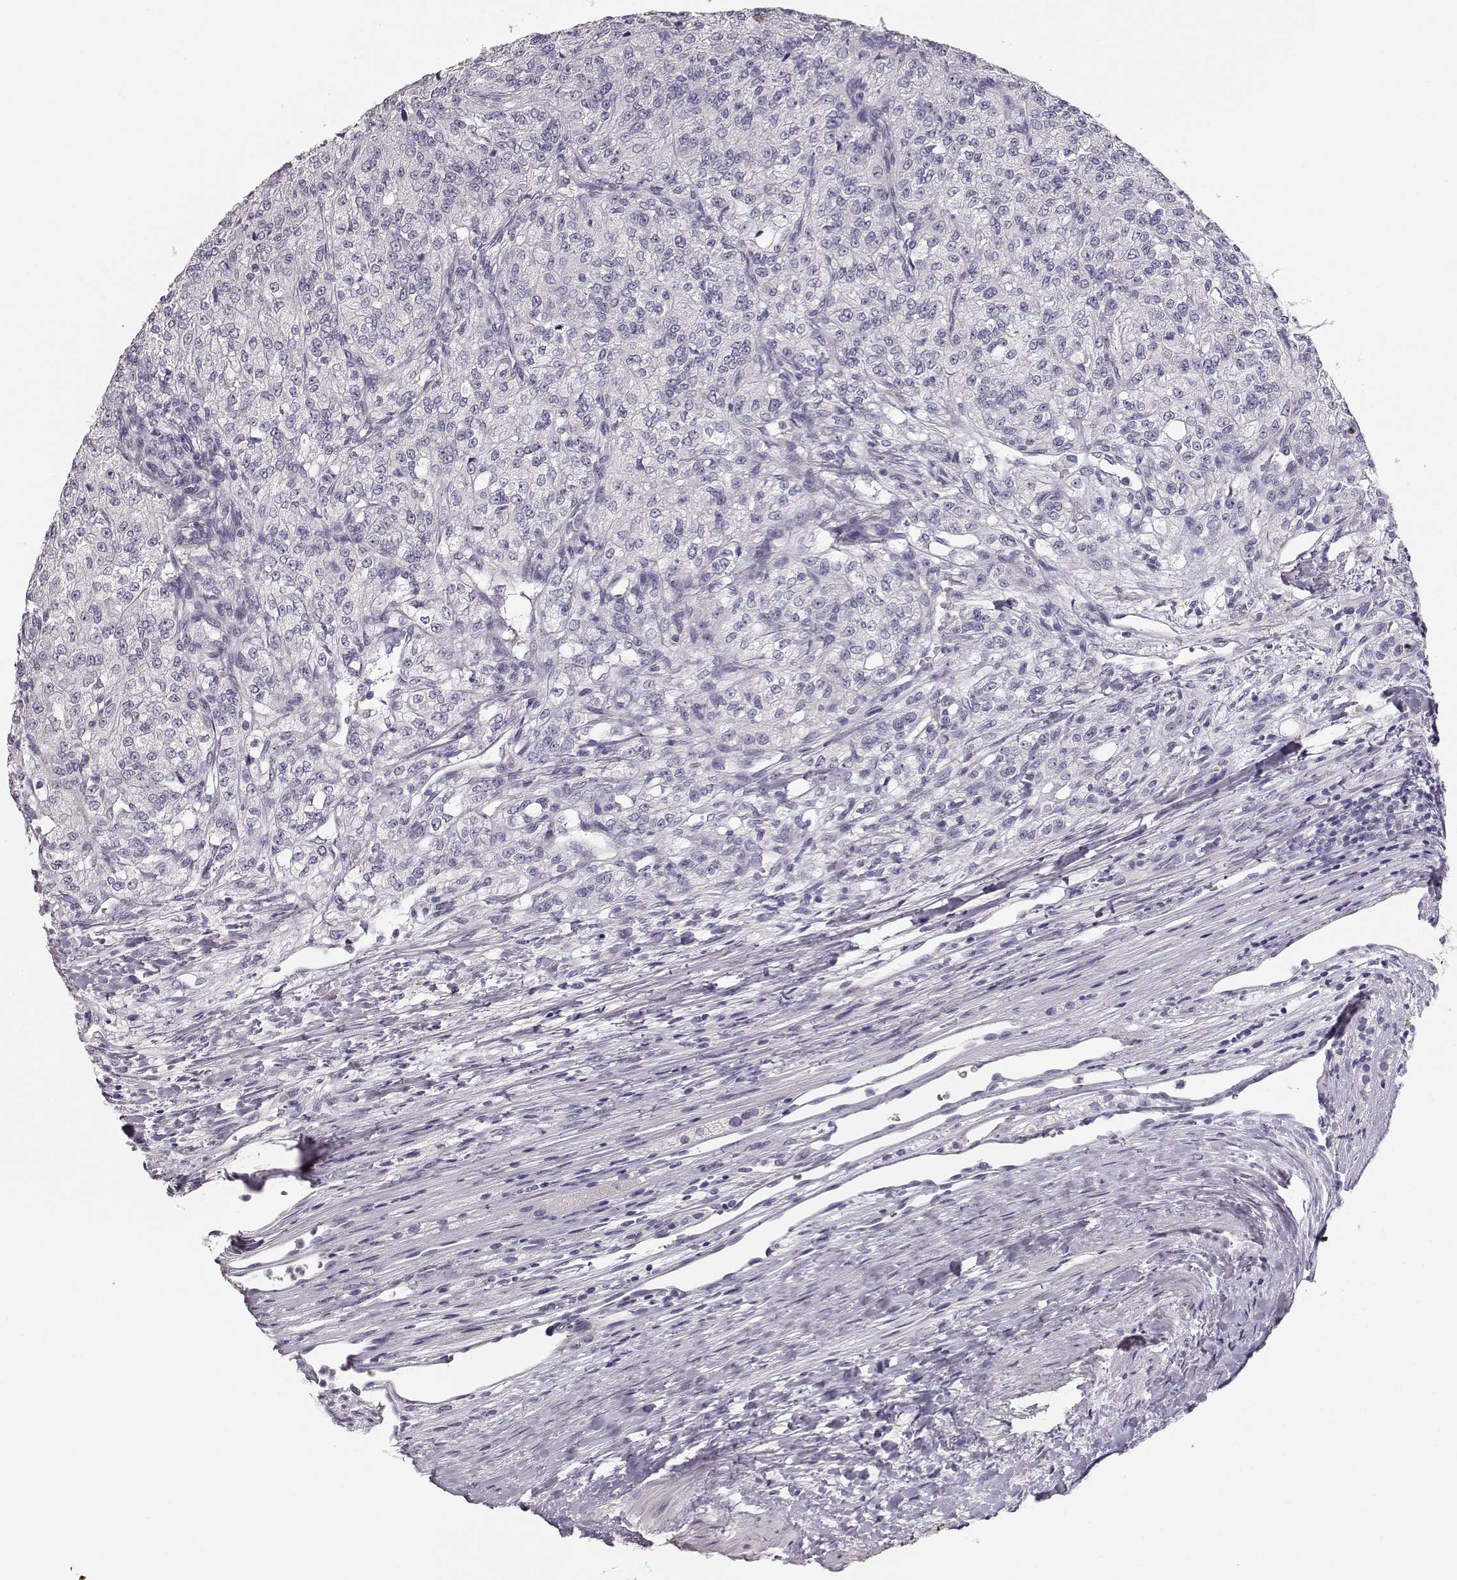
{"staining": {"intensity": "negative", "quantity": "none", "location": "none"}, "tissue": "renal cancer", "cell_type": "Tumor cells", "image_type": "cancer", "snomed": [{"axis": "morphology", "description": "Adenocarcinoma, NOS"}, {"axis": "topography", "description": "Kidney"}], "caption": "Protein analysis of renal cancer displays no significant staining in tumor cells.", "gene": "MAGEC1", "patient": {"sex": "female", "age": 63}}